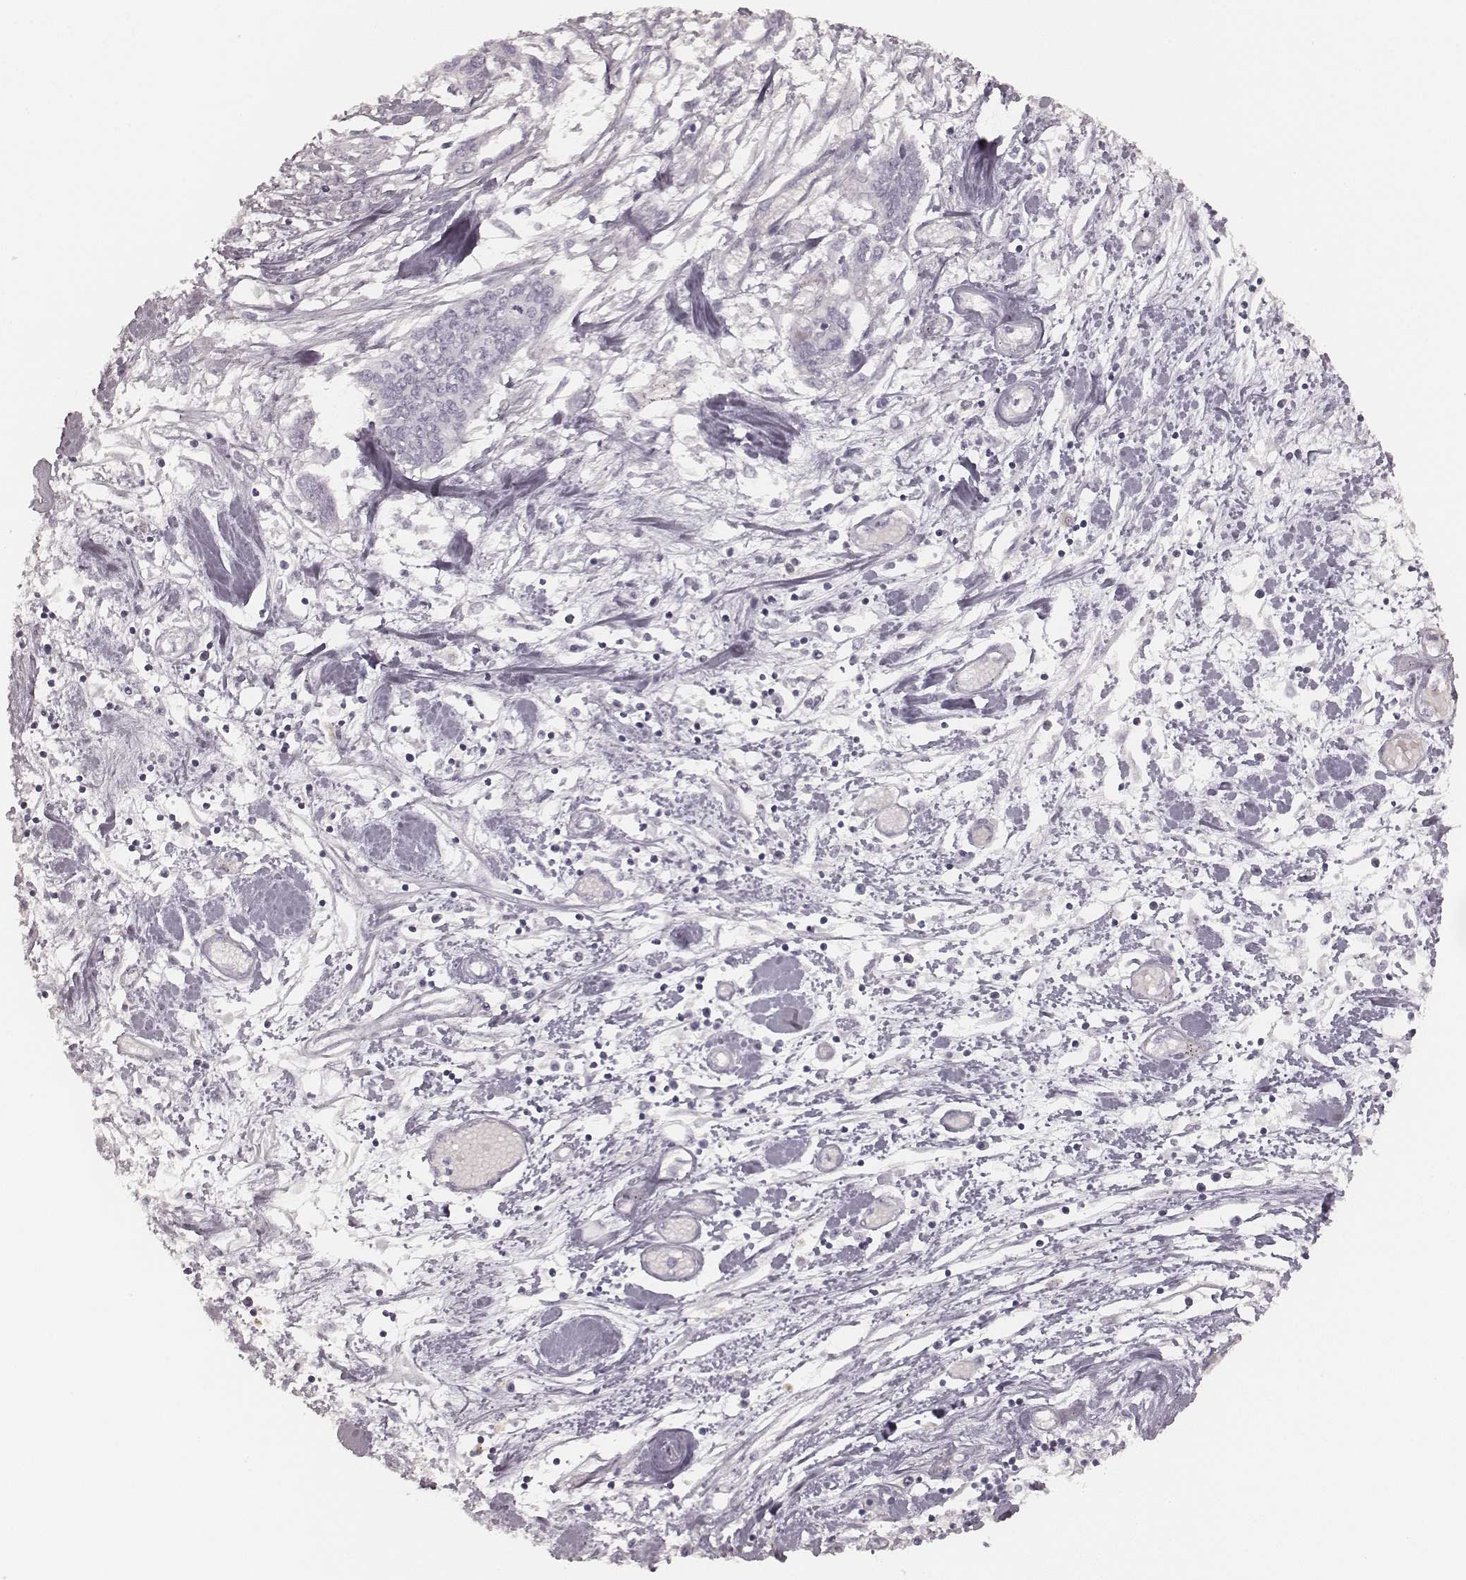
{"staining": {"intensity": "negative", "quantity": "none", "location": "none"}, "tissue": "pancreatic cancer", "cell_type": "Tumor cells", "image_type": "cancer", "snomed": [{"axis": "morphology", "description": "Adenocarcinoma, NOS"}, {"axis": "topography", "description": "Pancreas"}], "caption": "IHC of human pancreatic cancer (adenocarcinoma) demonstrates no positivity in tumor cells.", "gene": "KRT72", "patient": {"sex": "male", "age": 60}}